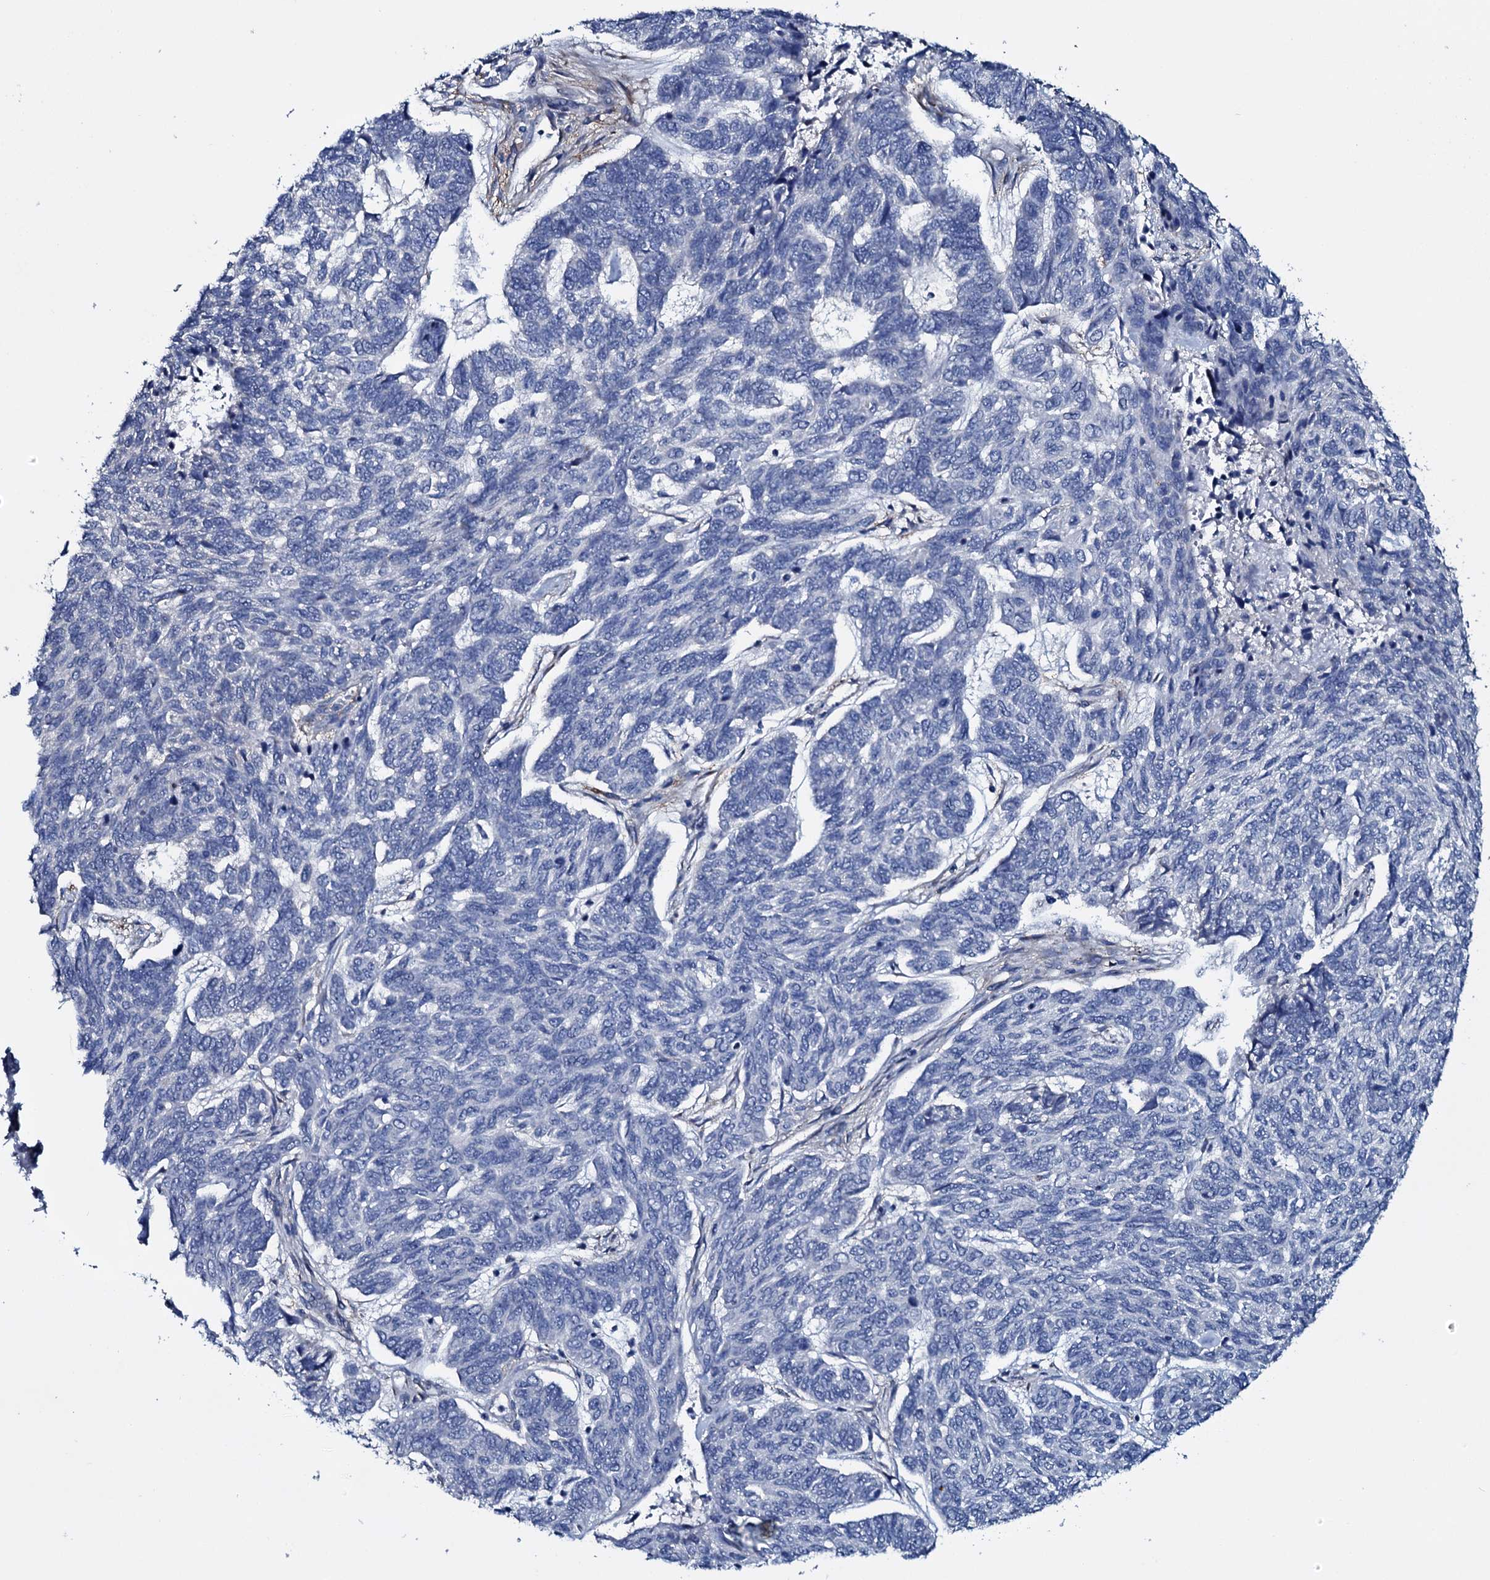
{"staining": {"intensity": "negative", "quantity": "none", "location": "none"}, "tissue": "skin cancer", "cell_type": "Tumor cells", "image_type": "cancer", "snomed": [{"axis": "morphology", "description": "Basal cell carcinoma"}, {"axis": "topography", "description": "Skin"}], "caption": "An immunohistochemistry photomicrograph of skin basal cell carcinoma is shown. There is no staining in tumor cells of skin basal cell carcinoma. The staining was performed using DAB to visualize the protein expression in brown, while the nuclei were stained in blue with hematoxylin (Magnification: 20x).", "gene": "IL12B", "patient": {"sex": "female", "age": 65}}